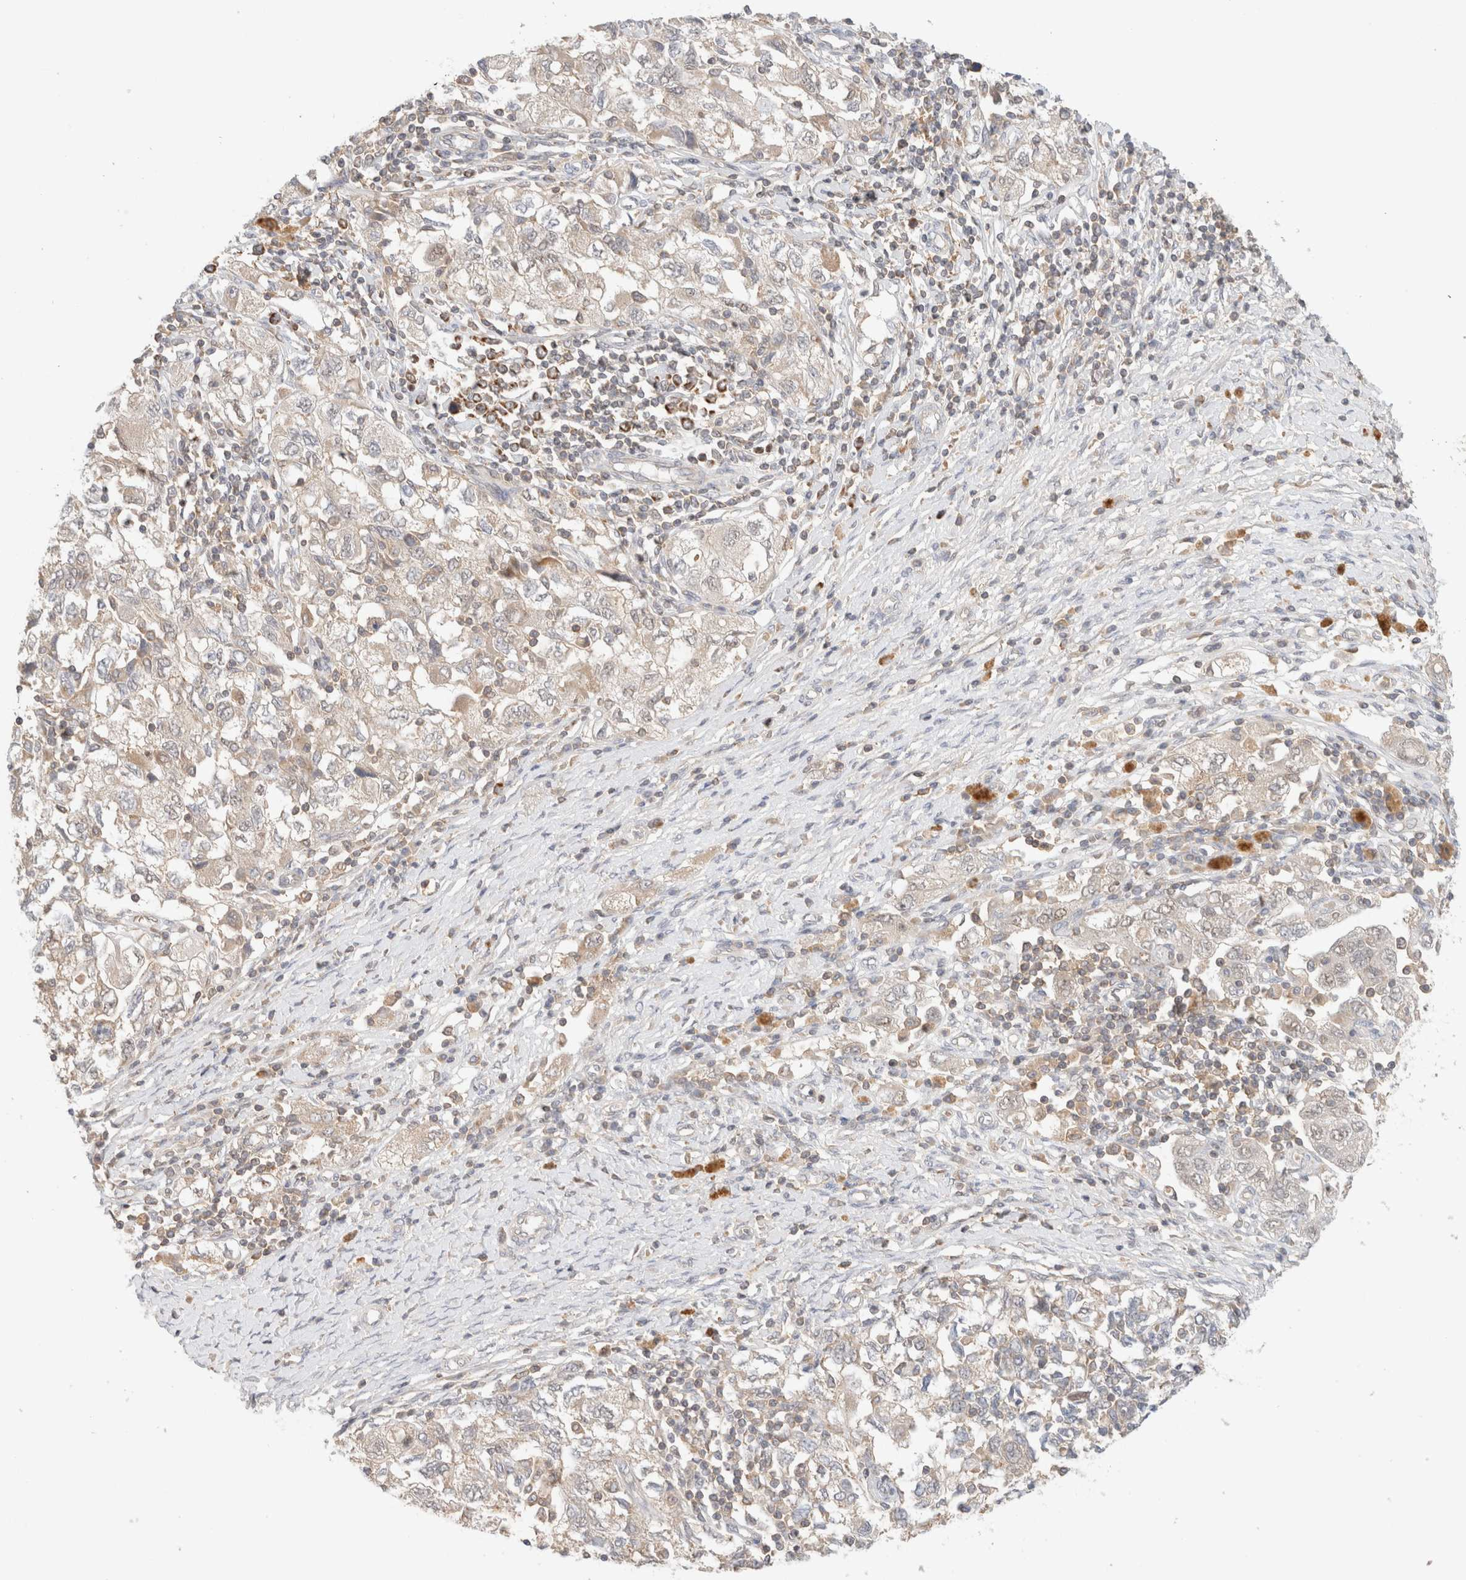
{"staining": {"intensity": "negative", "quantity": "none", "location": "none"}, "tissue": "ovarian cancer", "cell_type": "Tumor cells", "image_type": "cancer", "snomed": [{"axis": "morphology", "description": "Carcinoma, NOS"}, {"axis": "morphology", "description": "Cystadenocarcinoma, serous, NOS"}, {"axis": "topography", "description": "Ovary"}], "caption": "This is an immunohistochemistry (IHC) photomicrograph of human carcinoma (ovarian). There is no staining in tumor cells.", "gene": "MRM3", "patient": {"sex": "female", "age": 69}}